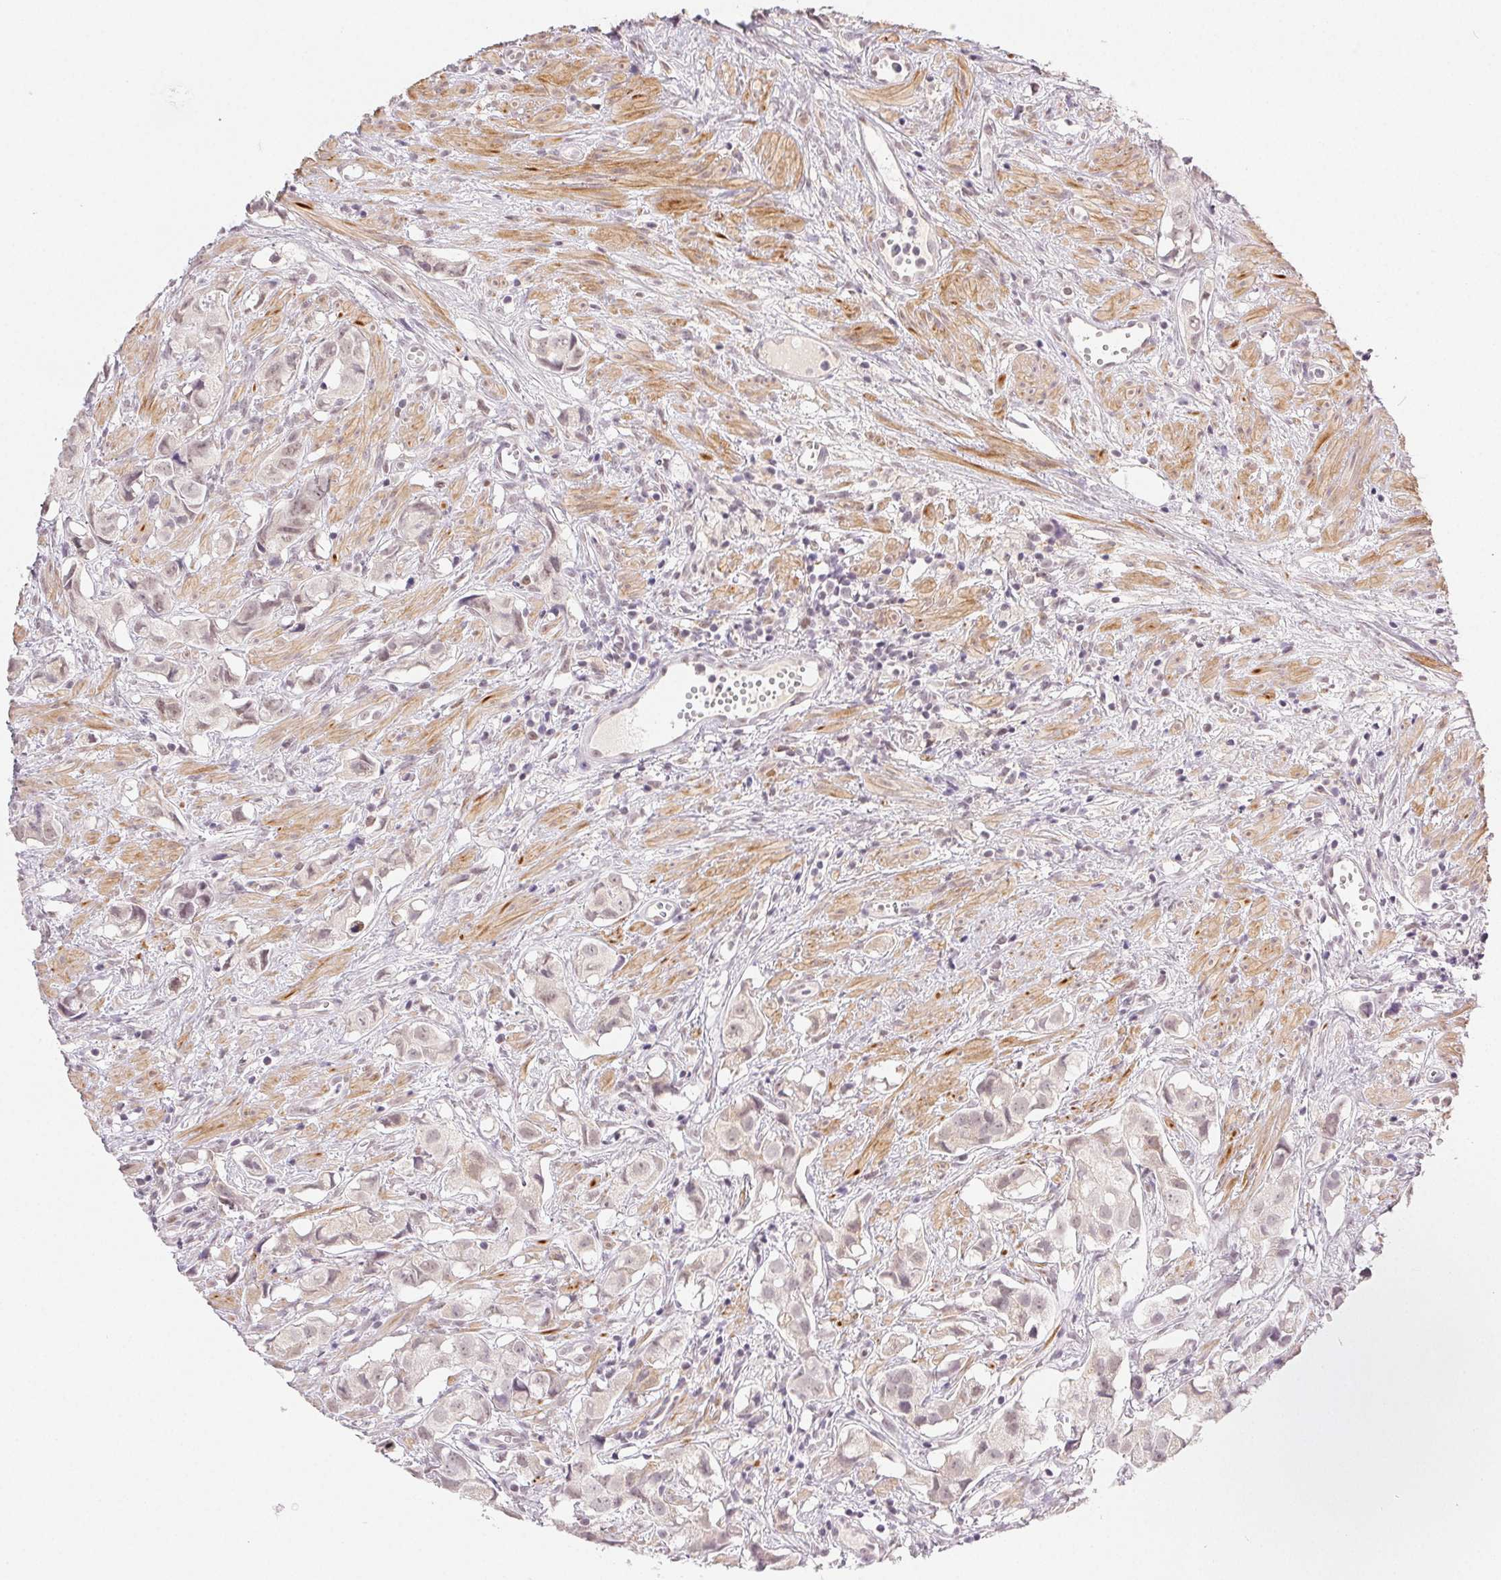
{"staining": {"intensity": "weak", "quantity": "<25%", "location": "nuclear"}, "tissue": "prostate cancer", "cell_type": "Tumor cells", "image_type": "cancer", "snomed": [{"axis": "morphology", "description": "Adenocarcinoma, High grade"}, {"axis": "topography", "description": "Prostate"}], "caption": "Micrograph shows no significant protein positivity in tumor cells of prostate adenocarcinoma (high-grade).", "gene": "PRPF18", "patient": {"sex": "male", "age": 58}}